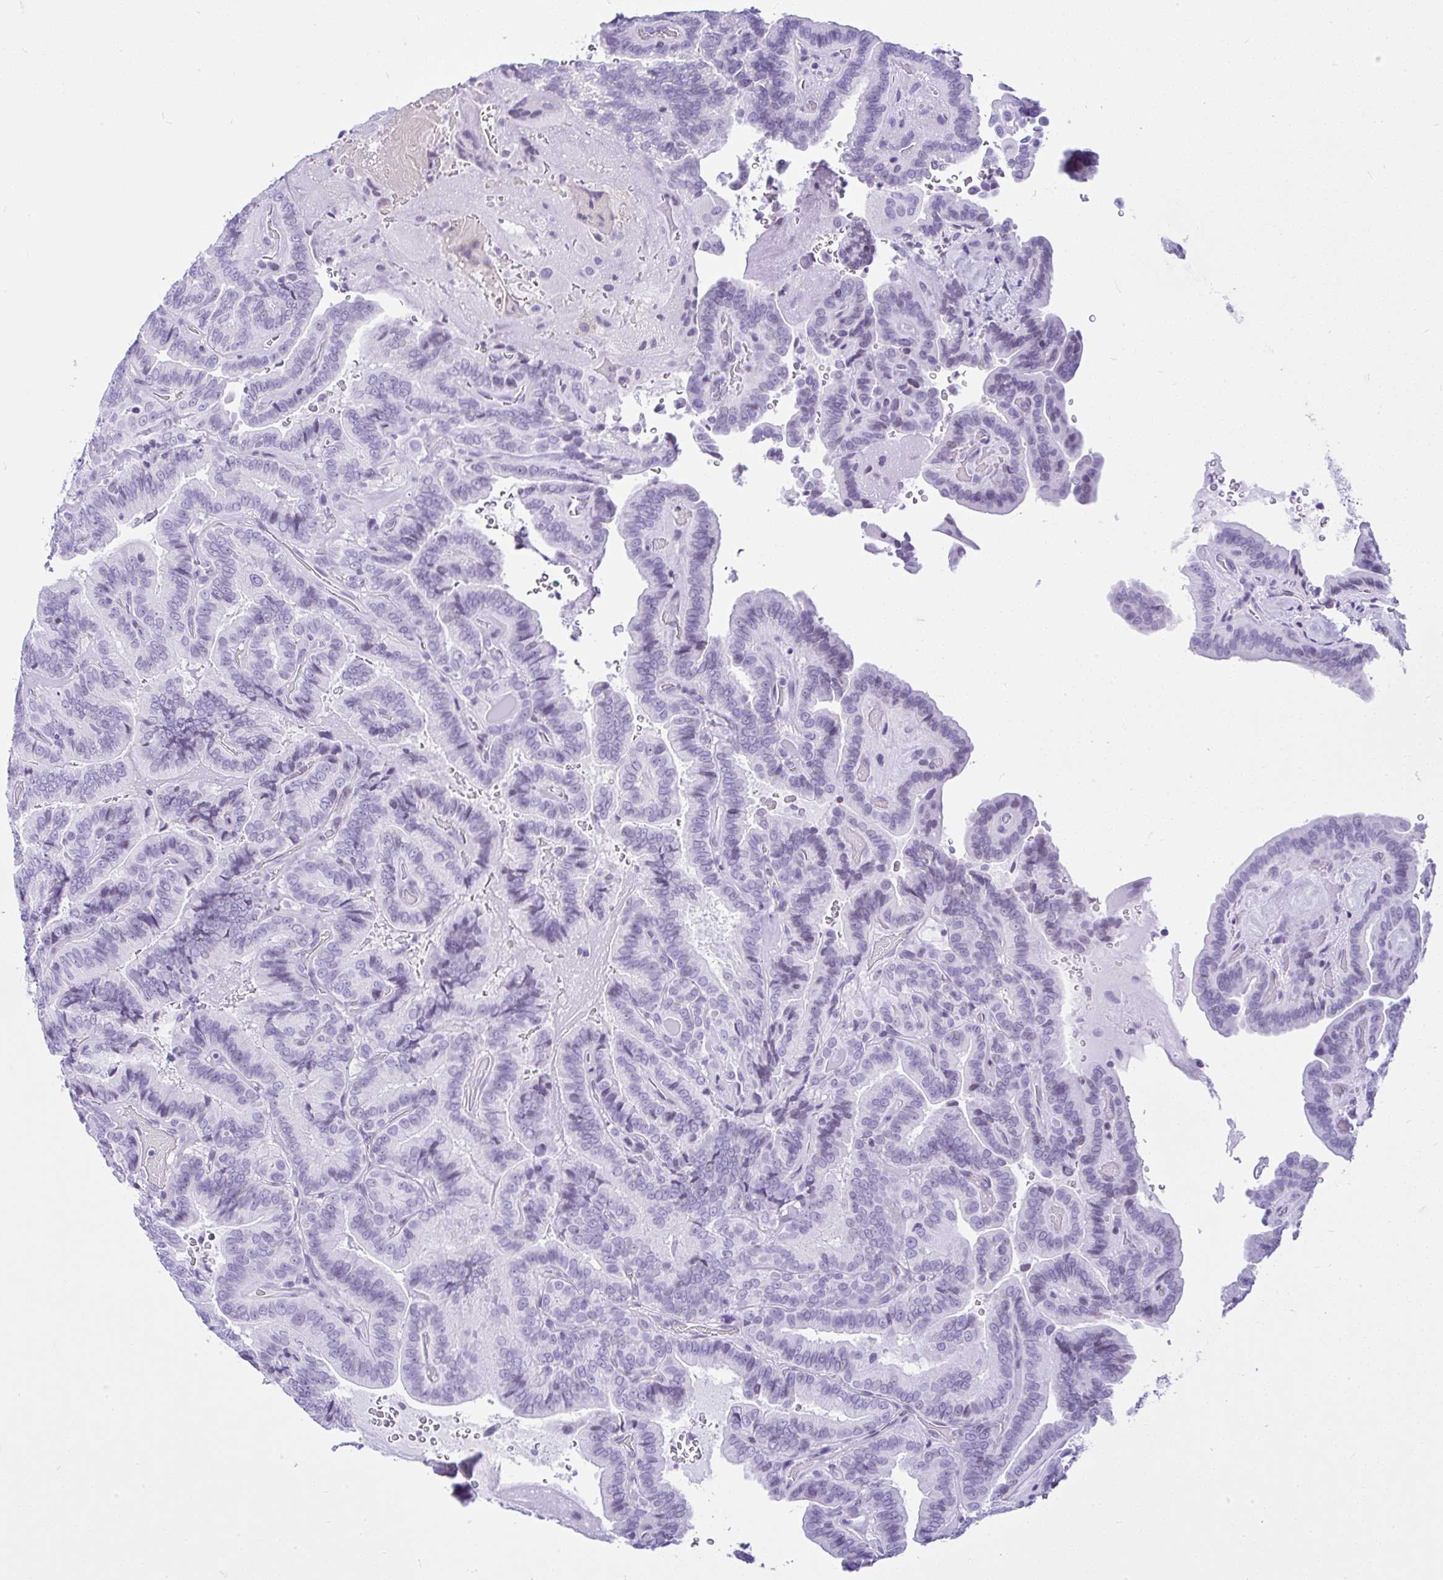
{"staining": {"intensity": "negative", "quantity": "none", "location": "none"}, "tissue": "thyroid cancer", "cell_type": "Tumor cells", "image_type": "cancer", "snomed": [{"axis": "morphology", "description": "Papillary adenocarcinoma, NOS"}, {"axis": "topography", "description": "Thyroid gland"}], "caption": "Human papillary adenocarcinoma (thyroid) stained for a protein using IHC shows no expression in tumor cells.", "gene": "KRT27", "patient": {"sex": "male", "age": 61}}